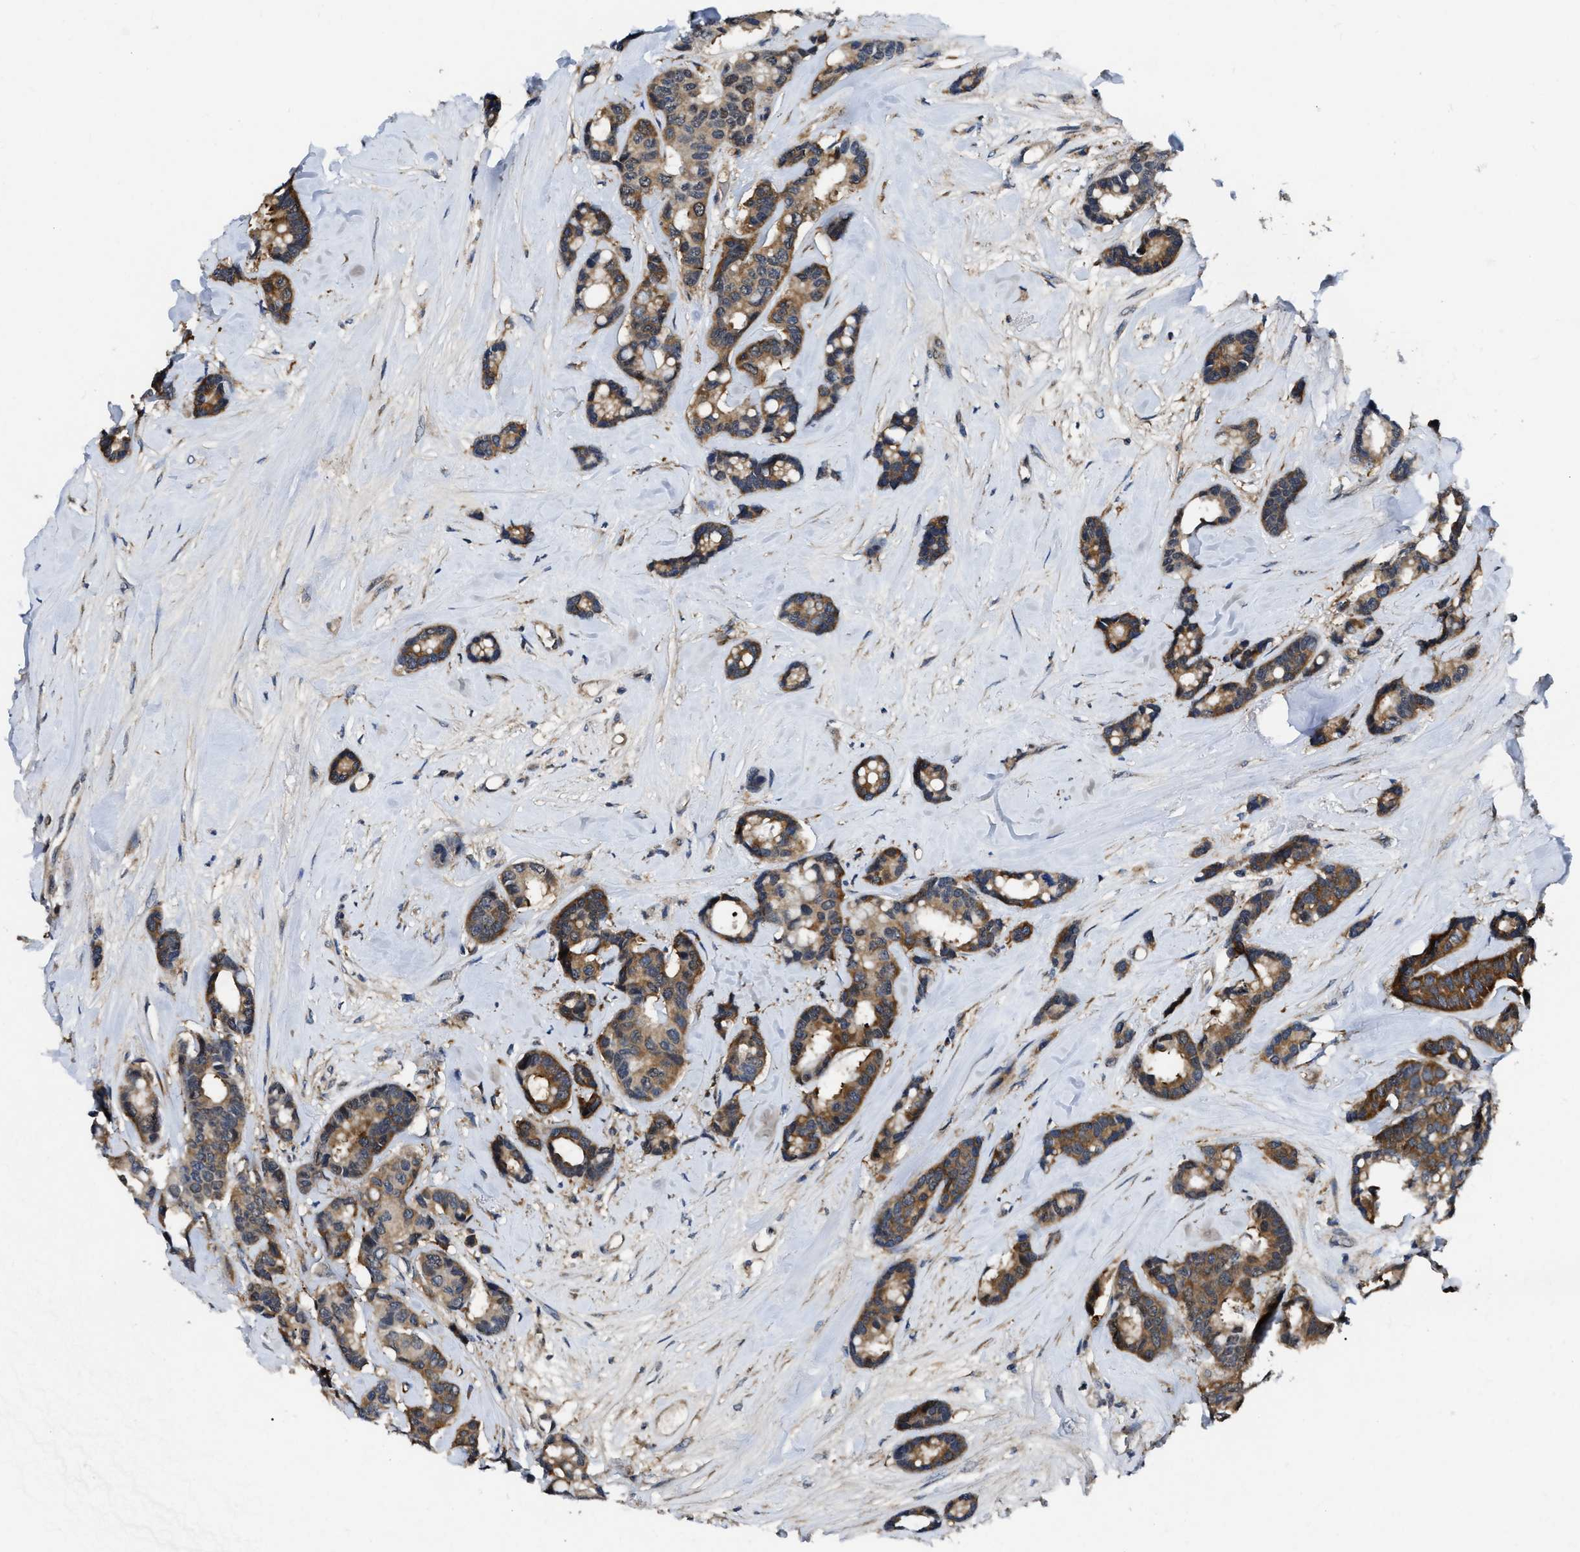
{"staining": {"intensity": "moderate", "quantity": ">75%", "location": "cytoplasmic/membranous"}, "tissue": "breast cancer", "cell_type": "Tumor cells", "image_type": "cancer", "snomed": [{"axis": "morphology", "description": "Duct carcinoma"}, {"axis": "topography", "description": "Breast"}], "caption": "Human intraductal carcinoma (breast) stained for a protein (brown) exhibits moderate cytoplasmic/membranous positive staining in approximately >75% of tumor cells.", "gene": "GET4", "patient": {"sex": "female", "age": 87}}